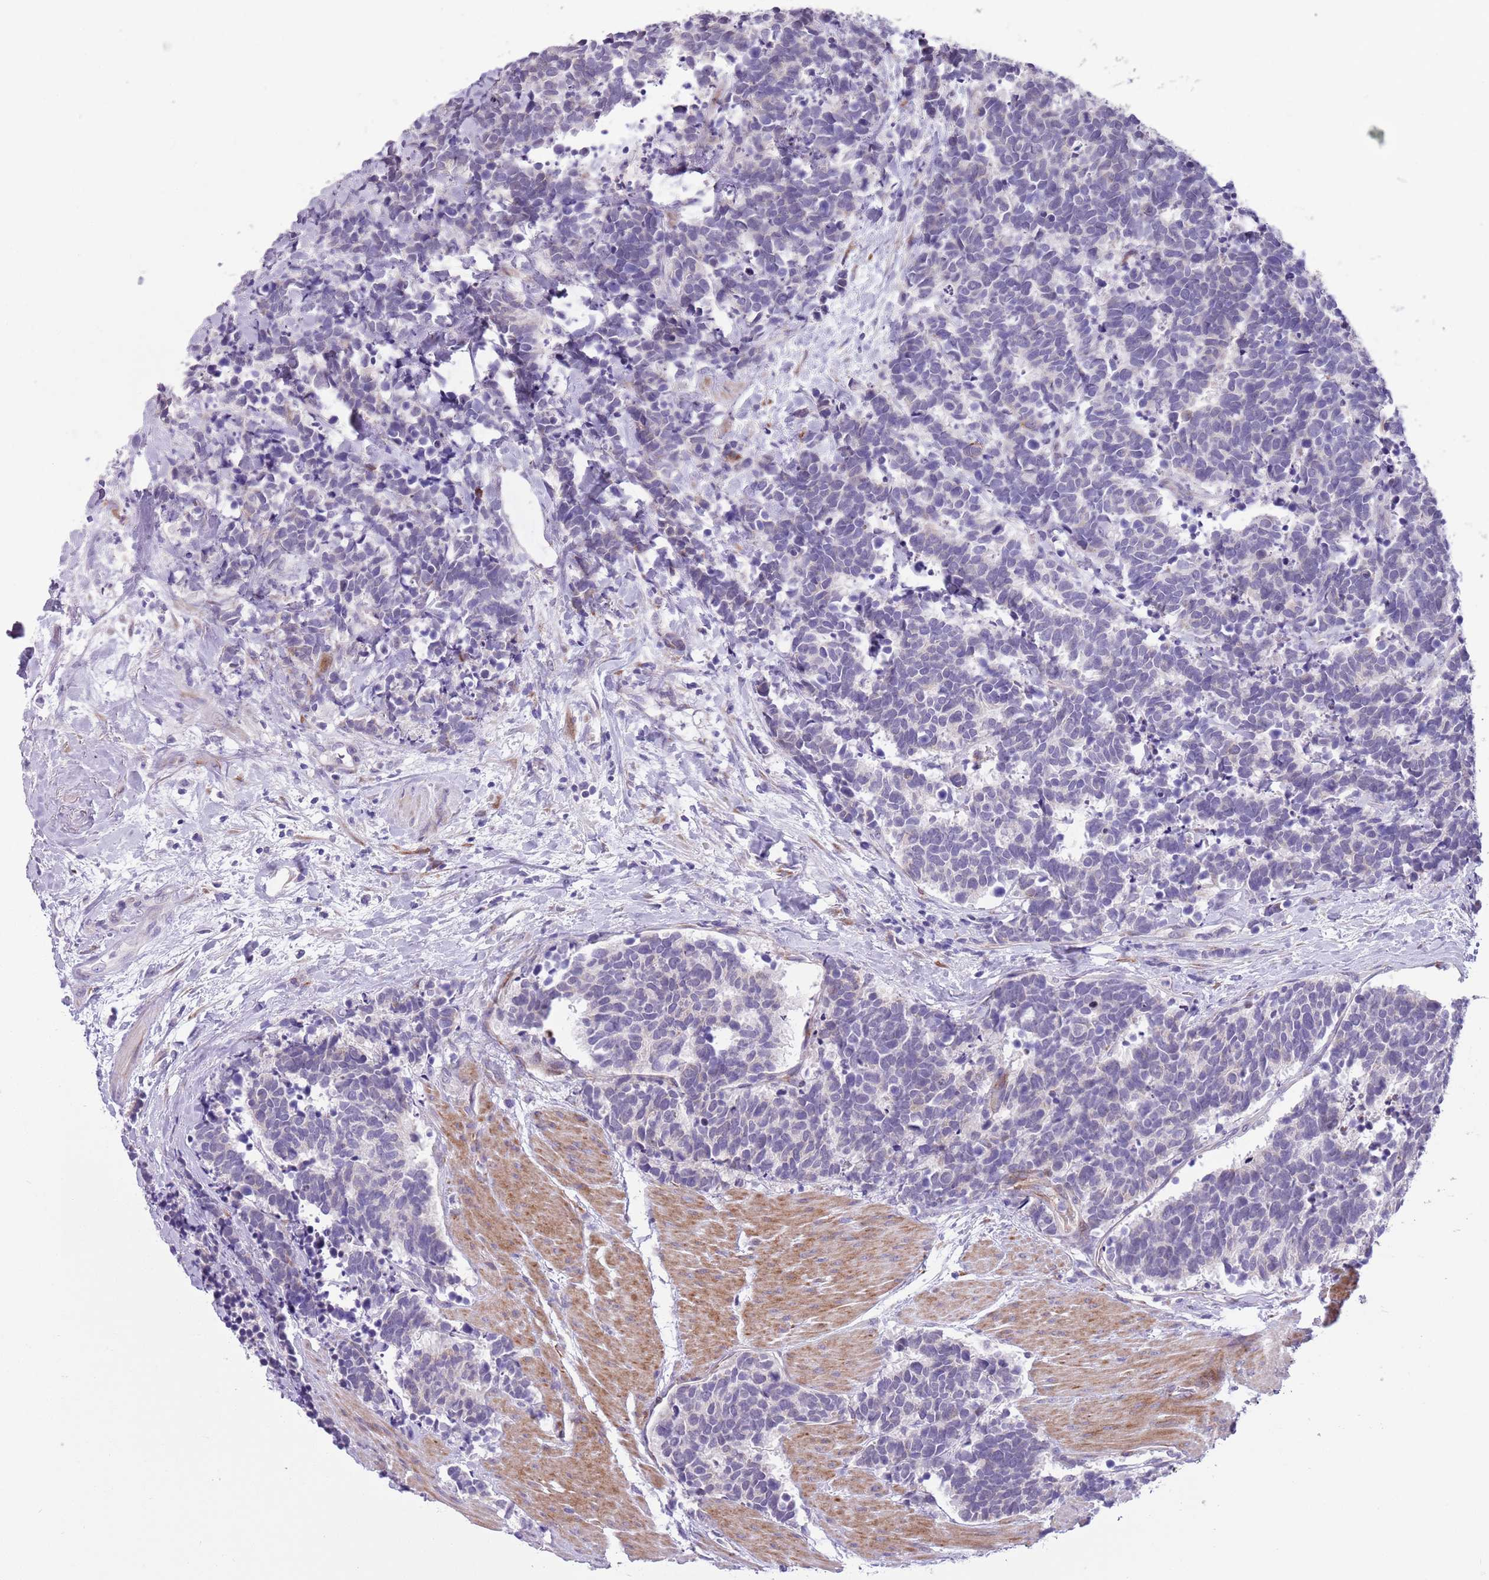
{"staining": {"intensity": "negative", "quantity": "none", "location": "none"}, "tissue": "carcinoid", "cell_type": "Tumor cells", "image_type": "cancer", "snomed": [{"axis": "morphology", "description": "Carcinoma, NOS"}, {"axis": "morphology", "description": "Carcinoid, malignant, NOS"}, {"axis": "topography", "description": "Prostate"}], "caption": "IHC photomicrograph of neoplastic tissue: carcinoid stained with DAB exhibits no significant protein positivity in tumor cells.", "gene": "MRPL32", "patient": {"sex": "male", "age": 57}}